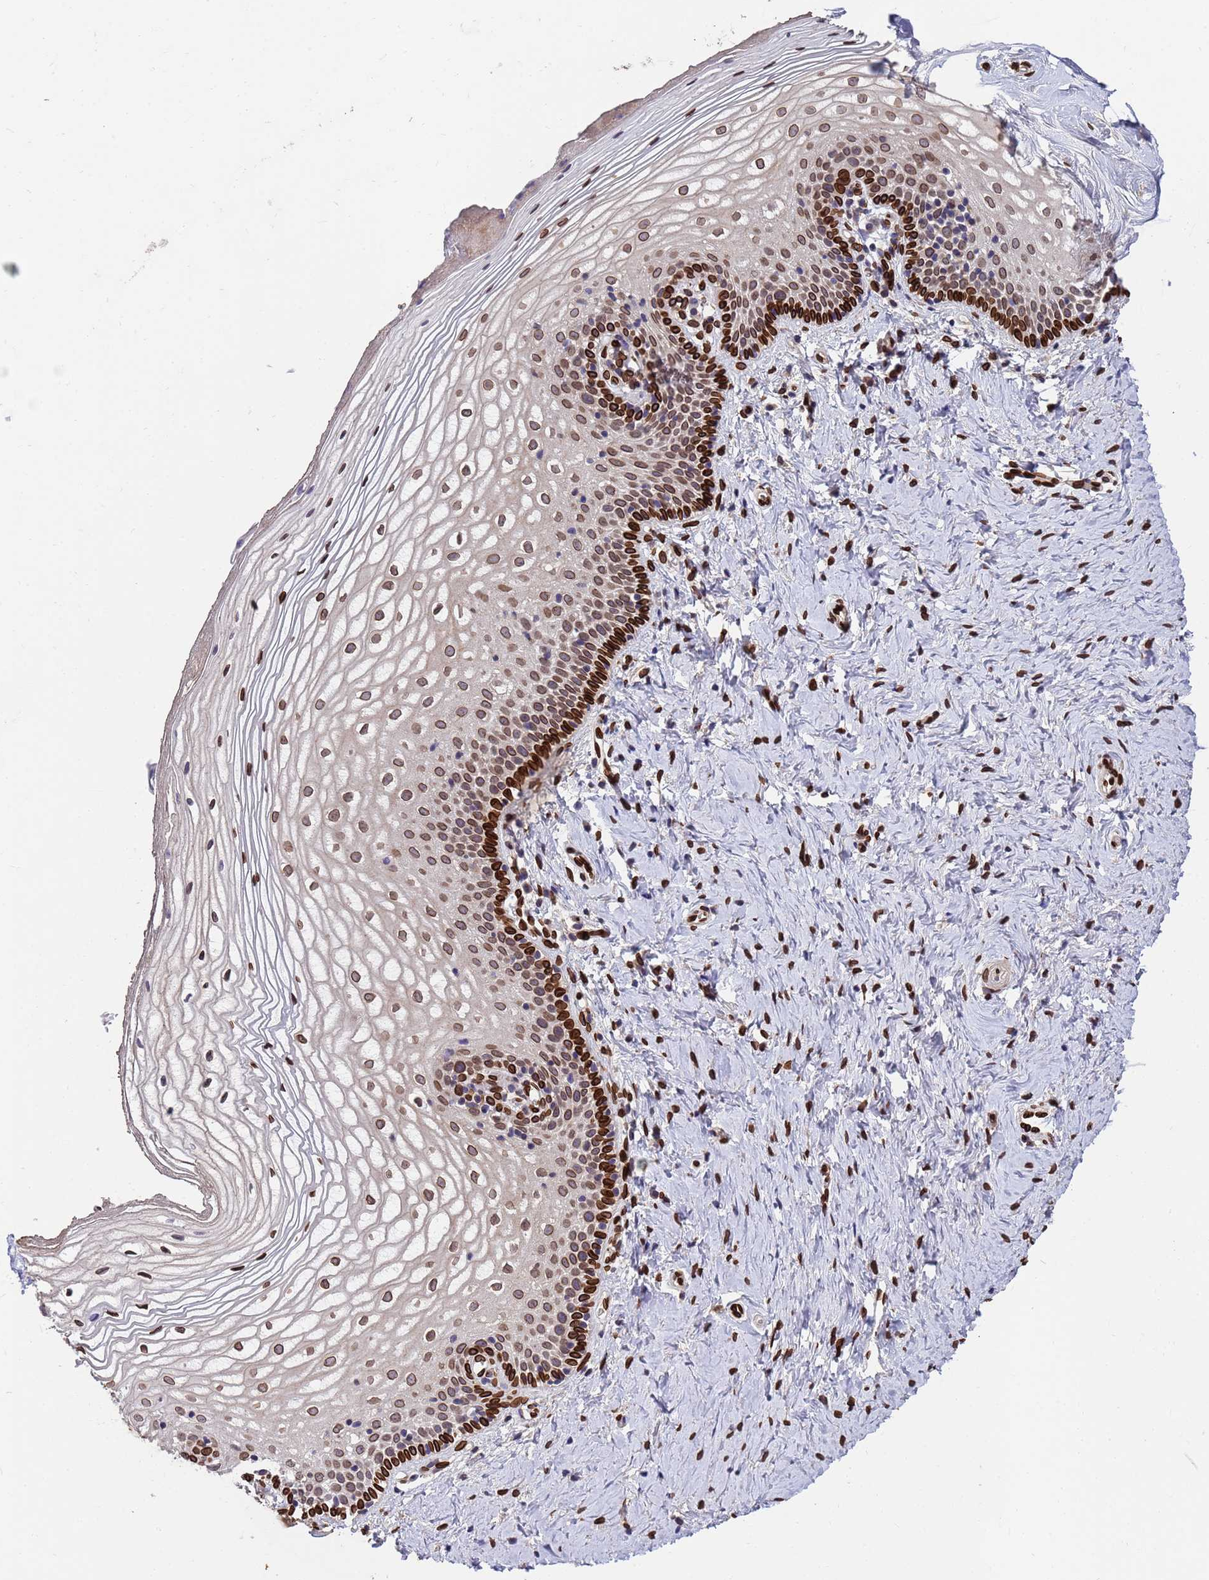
{"staining": {"intensity": "strong", "quantity": "25%-75%", "location": "cytoplasmic/membranous,nuclear"}, "tissue": "vagina", "cell_type": "Squamous epithelial cells", "image_type": "normal", "snomed": [{"axis": "morphology", "description": "Normal tissue, NOS"}, {"axis": "topography", "description": "Vagina"}], "caption": "A high-resolution micrograph shows immunohistochemistry (IHC) staining of unremarkable vagina, which exhibits strong cytoplasmic/membranous,nuclear expression in about 25%-75% of squamous epithelial cells.", "gene": "GPR135", "patient": {"sex": "female", "age": 56}}